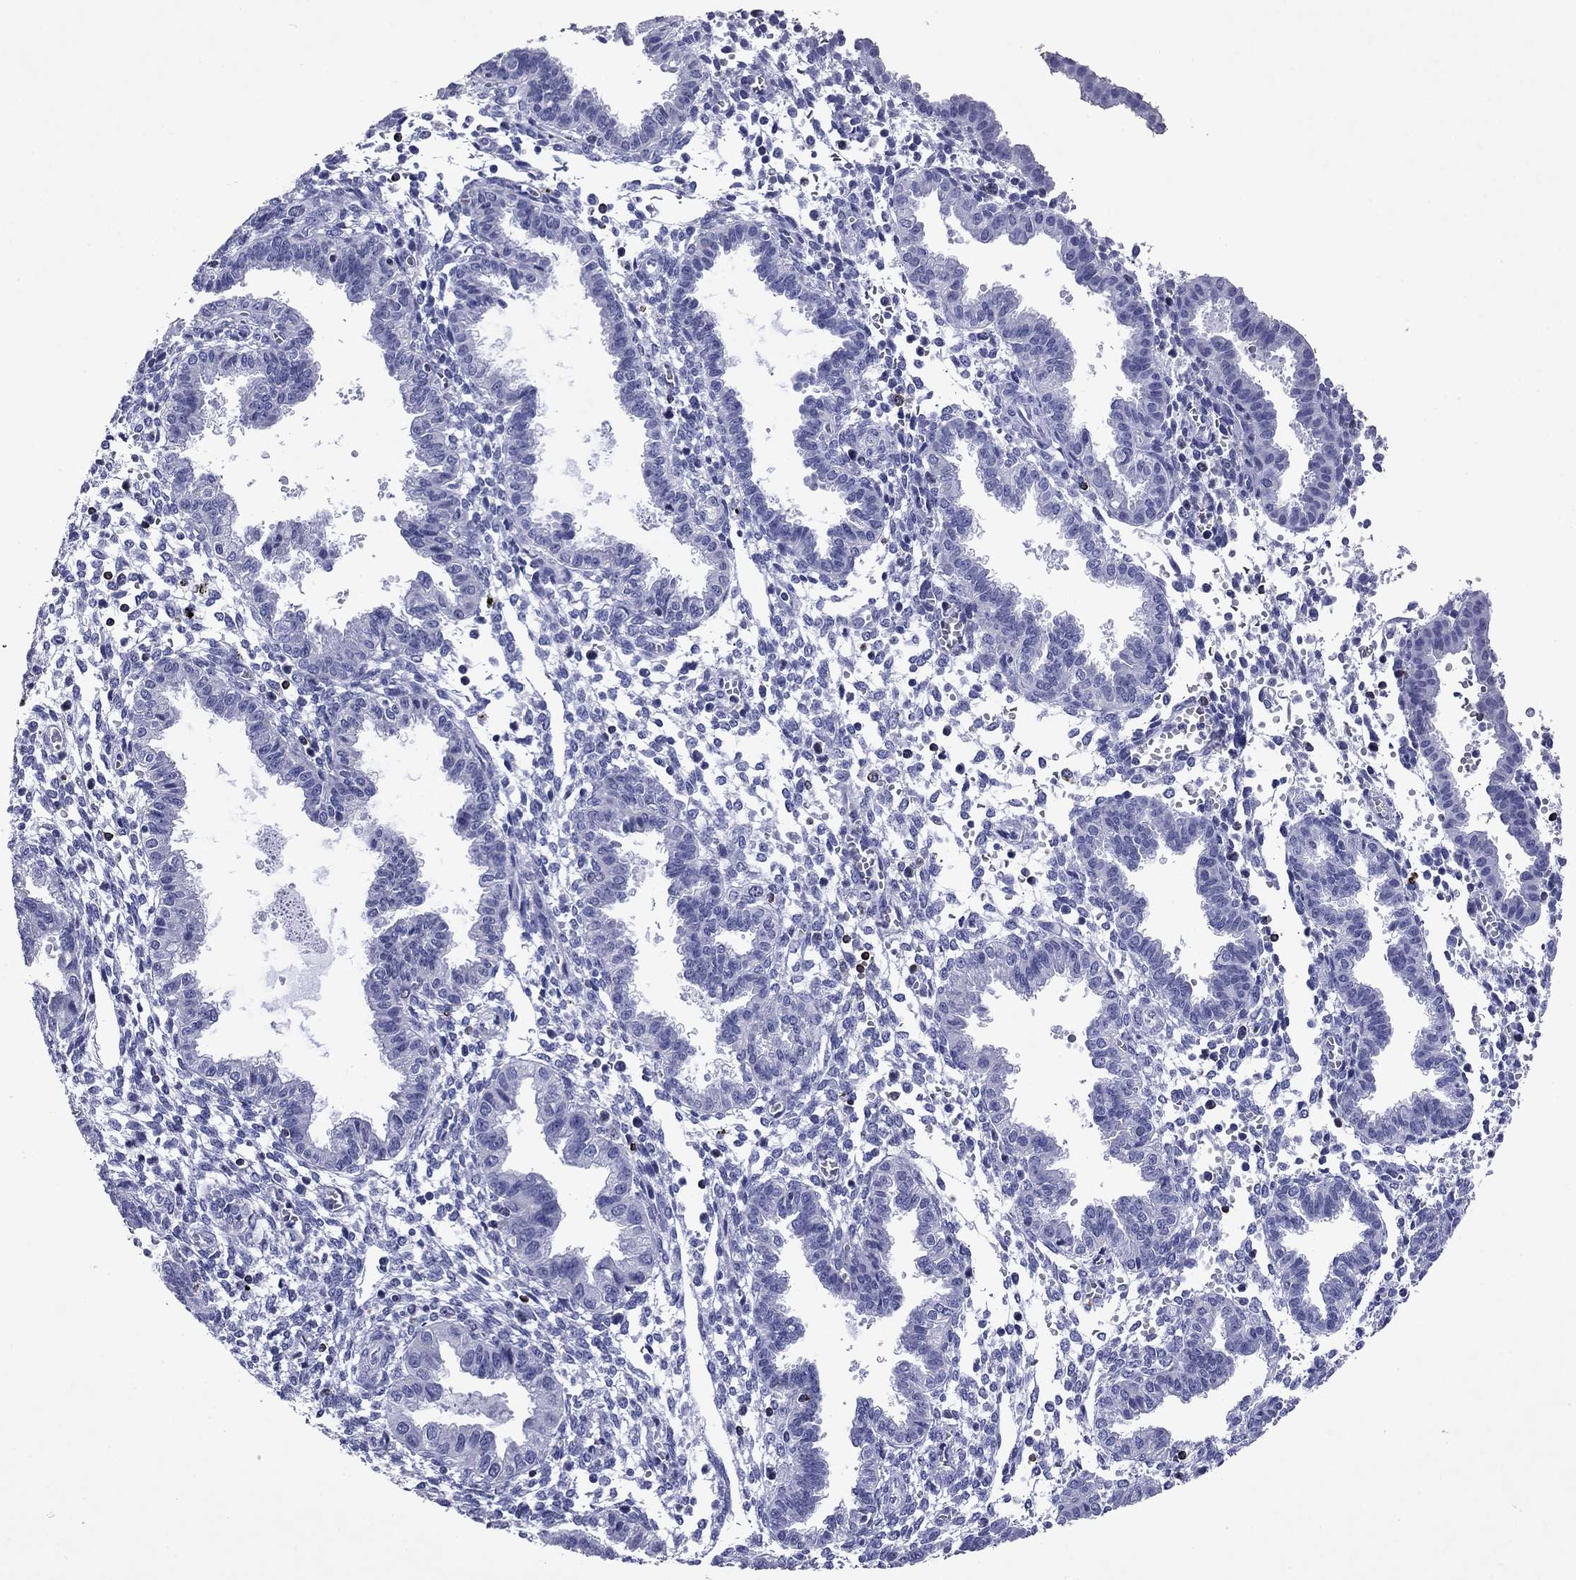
{"staining": {"intensity": "negative", "quantity": "none", "location": "none"}, "tissue": "endometrium", "cell_type": "Cells in endometrial stroma", "image_type": "normal", "snomed": [{"axis": "morphology", "description": "Normal tissue, NOS"}, {"axis": "topography", "description": "Endometrium"}], "caption": "Immunohistochemistry photomicrograph of unremarkable endometrium stained for a protein (brown), which shows no expression in cells in endometrial stroma.", "gene": "GZMK", "patient": {"sex": "female", "age": 37}}